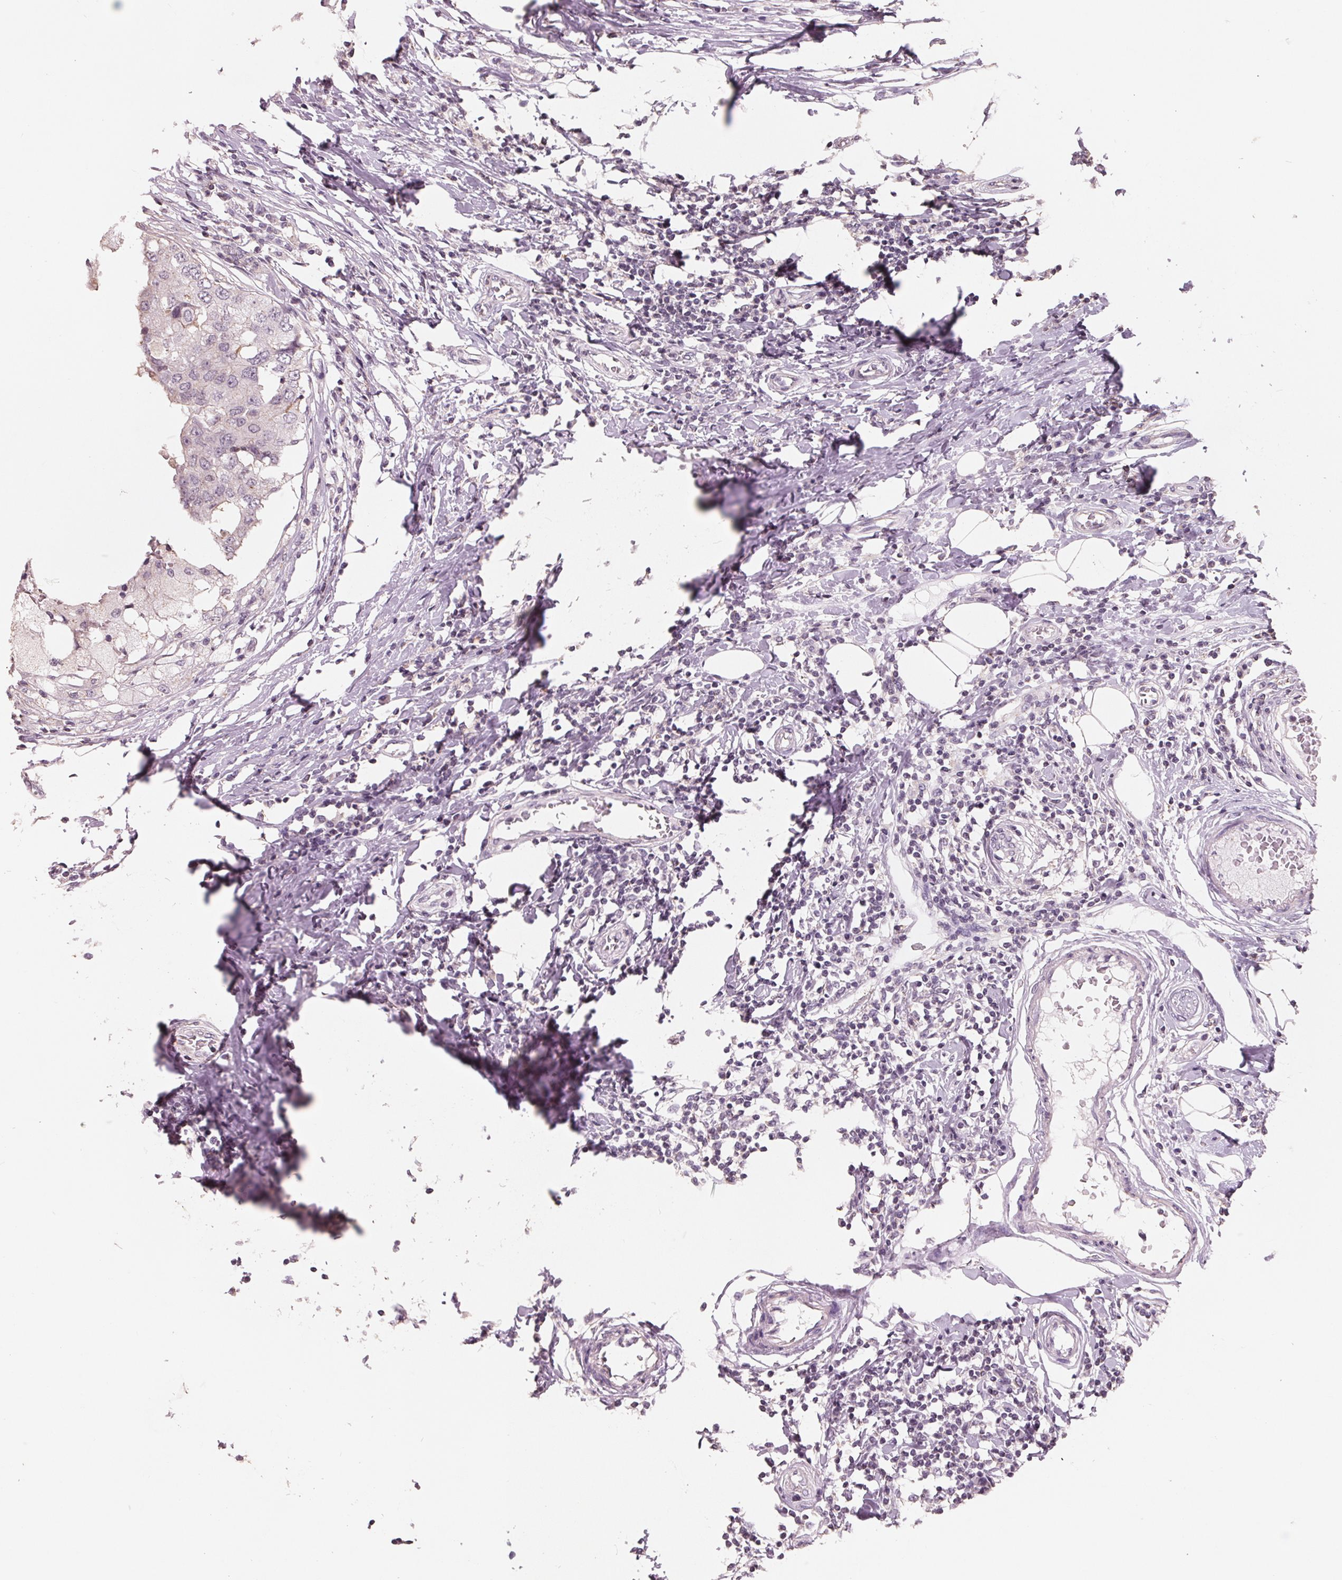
{"staining": {"intensity": "negative", "quantity": "none", "location": "none"}, "tissue": "breast cancer", "cell_type": "Tumor cells", "image_type": "cancer", "snomed": [{"axis": "morphology", "description": "Duct carcinoma"}, {"axis": "topography", "description": "Breast"}], "caption": "Protein analysis of breast invasive ductal carcinoma reveals no significant staining in tumor cells. (Stains: DAB (3,3'-diaminobenzidine) IHC with hematoxylin counter stain, Microscopy: brightfield microscopy at high magnification).", "gene": "FTCD", "patient": {"sex": "female", "age": 27}}